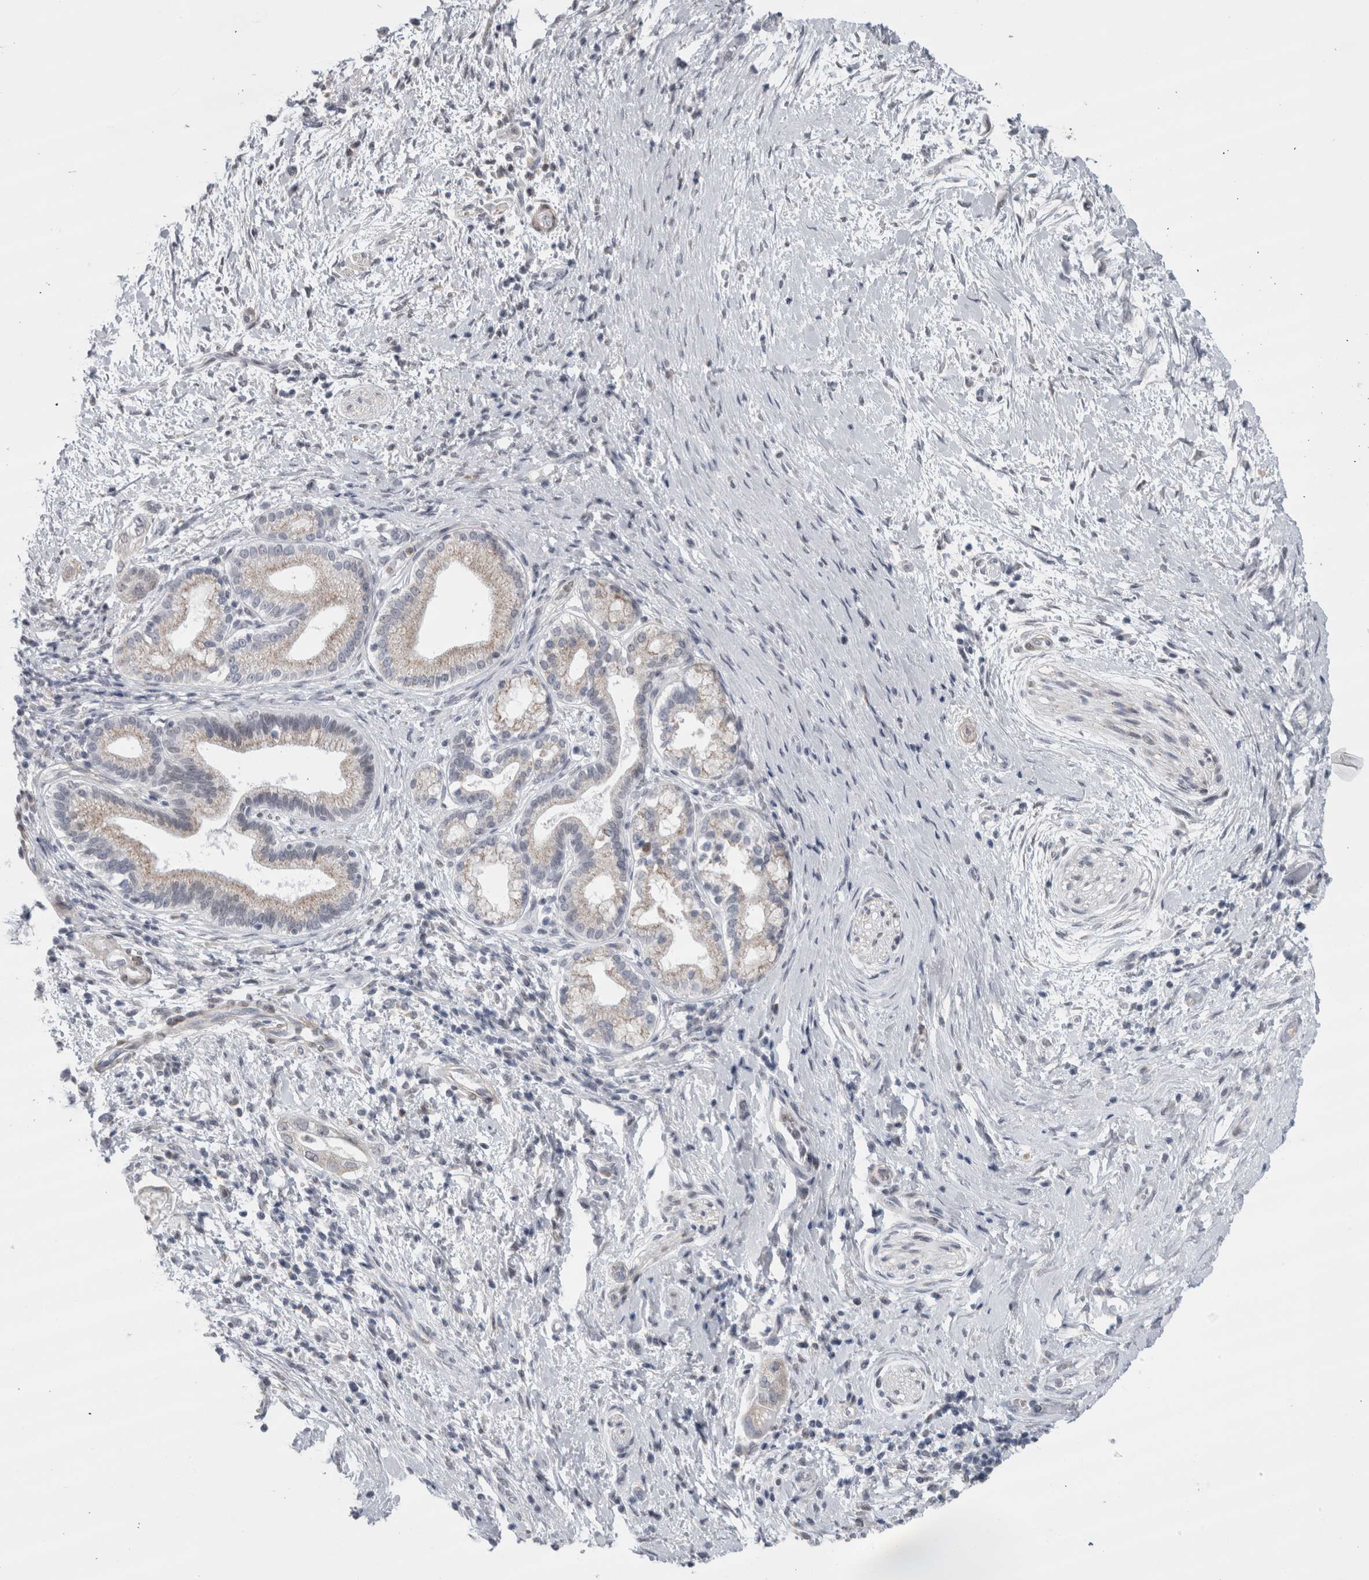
{"staining": {"intensity": "negative", "quantity": "none", "location": "none"}, "tissue": "pancreatic cancer", "cell_type": "Tumor cells", "image_type": "cancer", "snomed": [{"axis": "morphology", "description": "Adenocarcinoma, NOS"}, {"axis": "topography", "description": "Pancreas"}], "caption": "Immunohistochemistry of human pancreatic cancer shows no expression in tumor cells.", "gene": "PLIN1", "patient": {"sex": "male", "age": 58}}